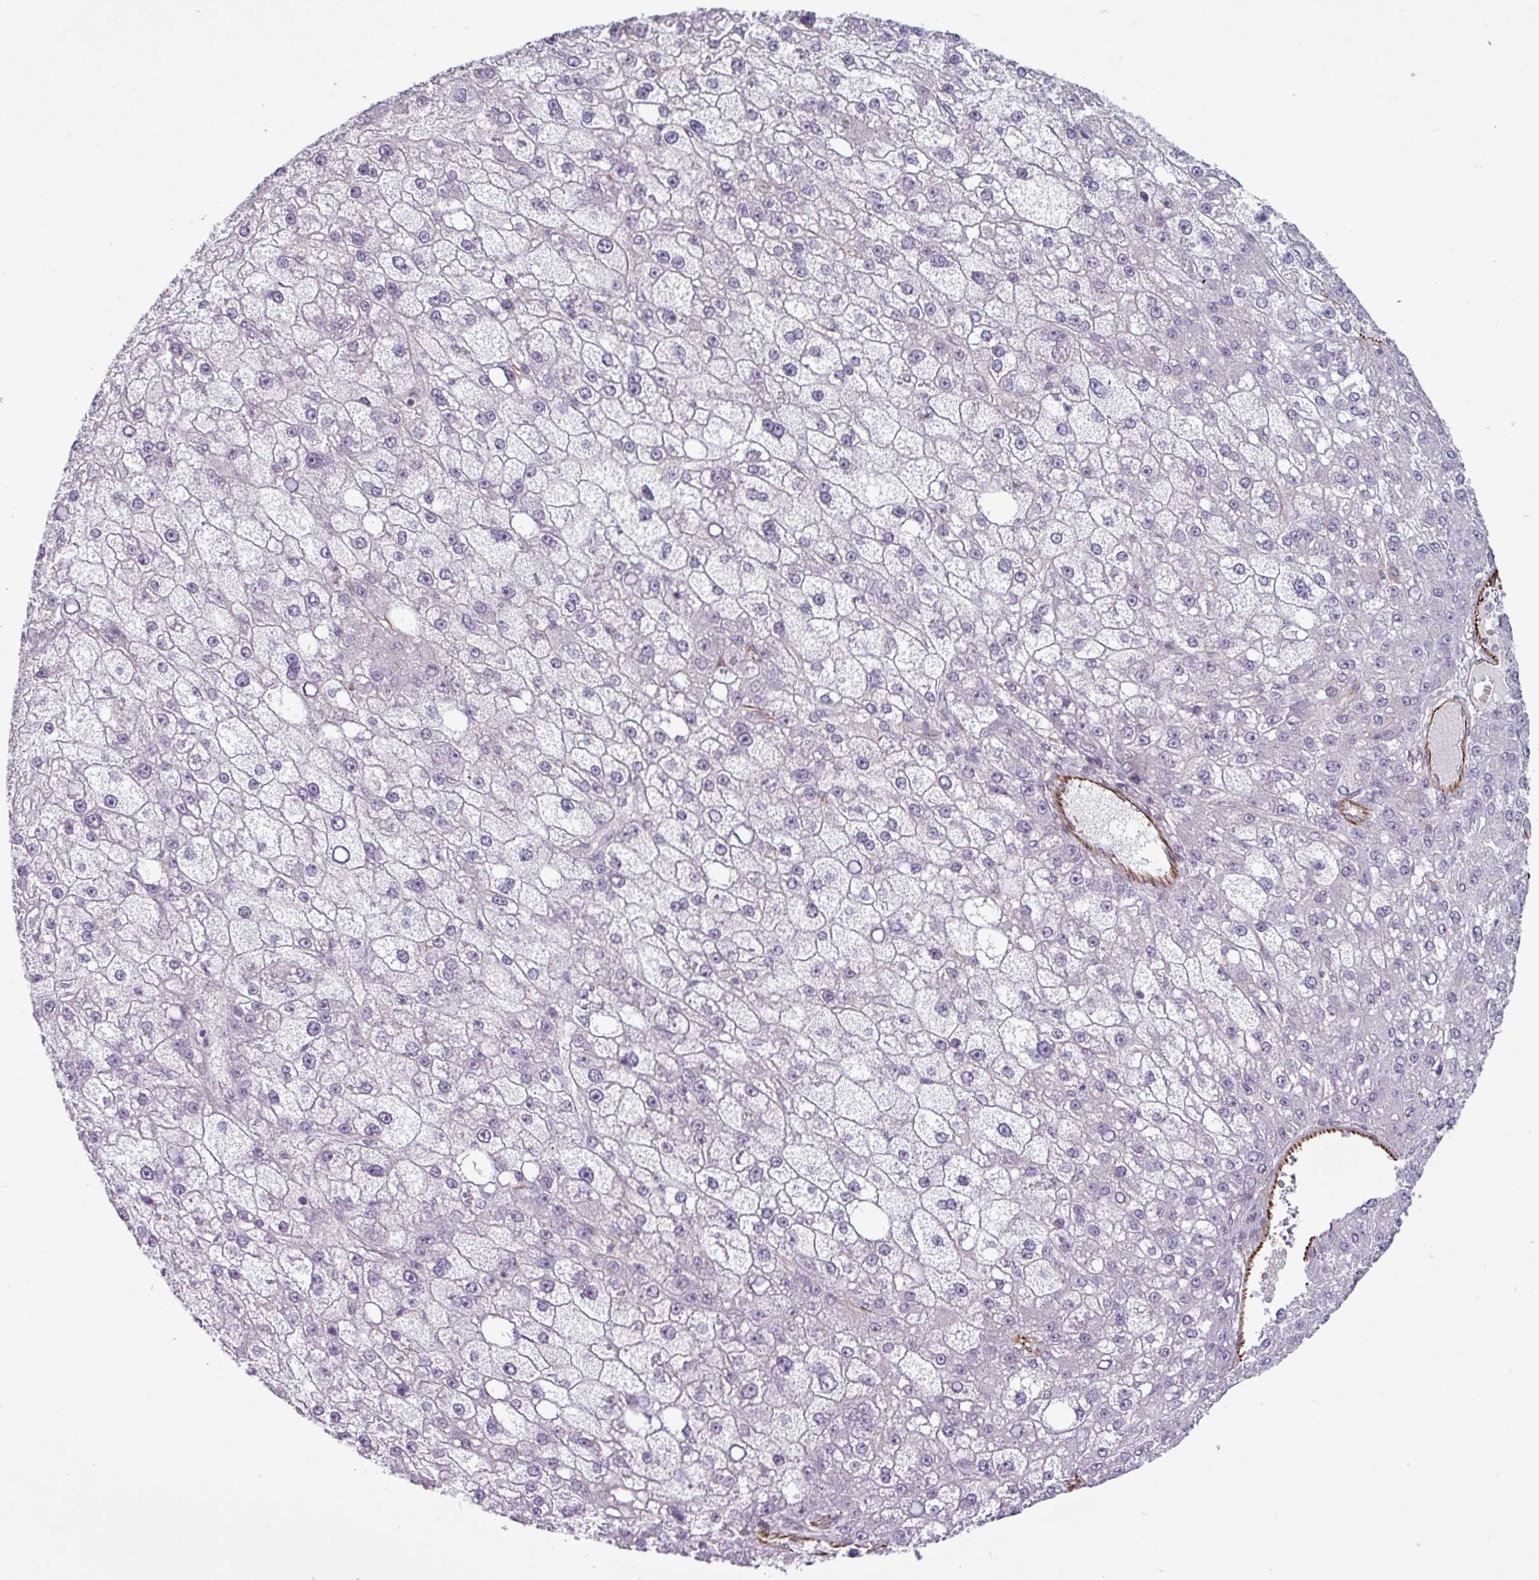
{"staining": {"intensity": "negative", "quantity": "none", "location": "none"}, "tissue": "liver cancer", "cell_type": "Tumor cells", "image_type": "cancer", "snomed": [{"axis": "morphology", "description": "Carcinoma, Hepatocellular, NOS"}, {"axis": "topography", "description": "Liver"}], "caption": "The IHC histopathology image has no significant positivity in tumor cells of liver hepatocellular carcinoma tissue.", "gene": "CHD3", "patient": {"sex": "male", "age": 67}}